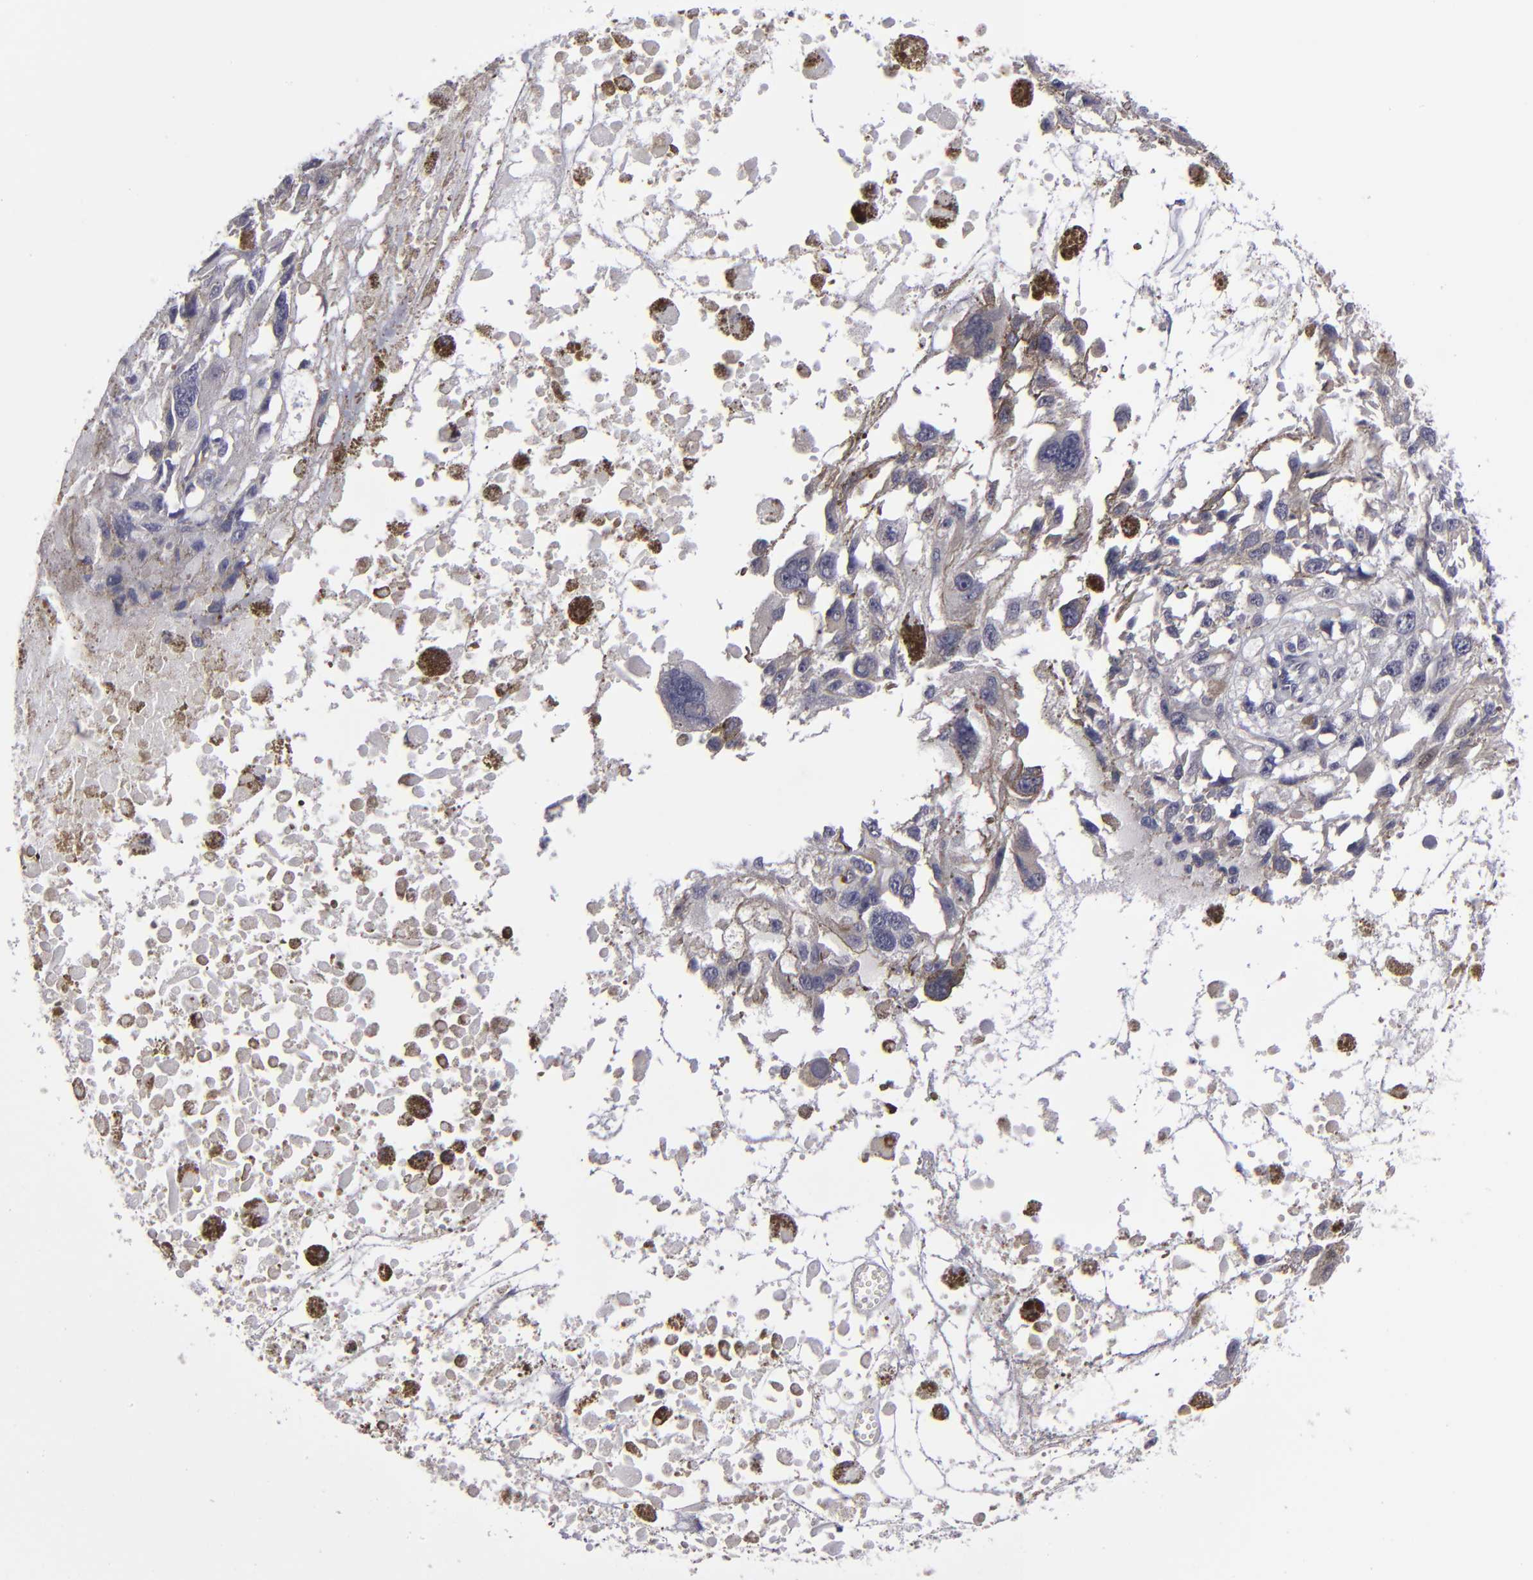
{"staining": {"intensity": "weak", "quantity": "<25%", "location": "cytoplasmic/membranous"}, "tissue": "melanoma", "cell_type": "Tumor cells", "image_type": "cancer", "snomed": [{"axis": "morphology", "description": "Malignant melanoma, Metastatic site"}, {"axis": "topography", "description": "Lymph node"}], "caption": "The histopathology image shows no significant expression in tumor cells of melanoma.", "gene": "ZNF175", "patient": {"sex": "male", "age": 59}}